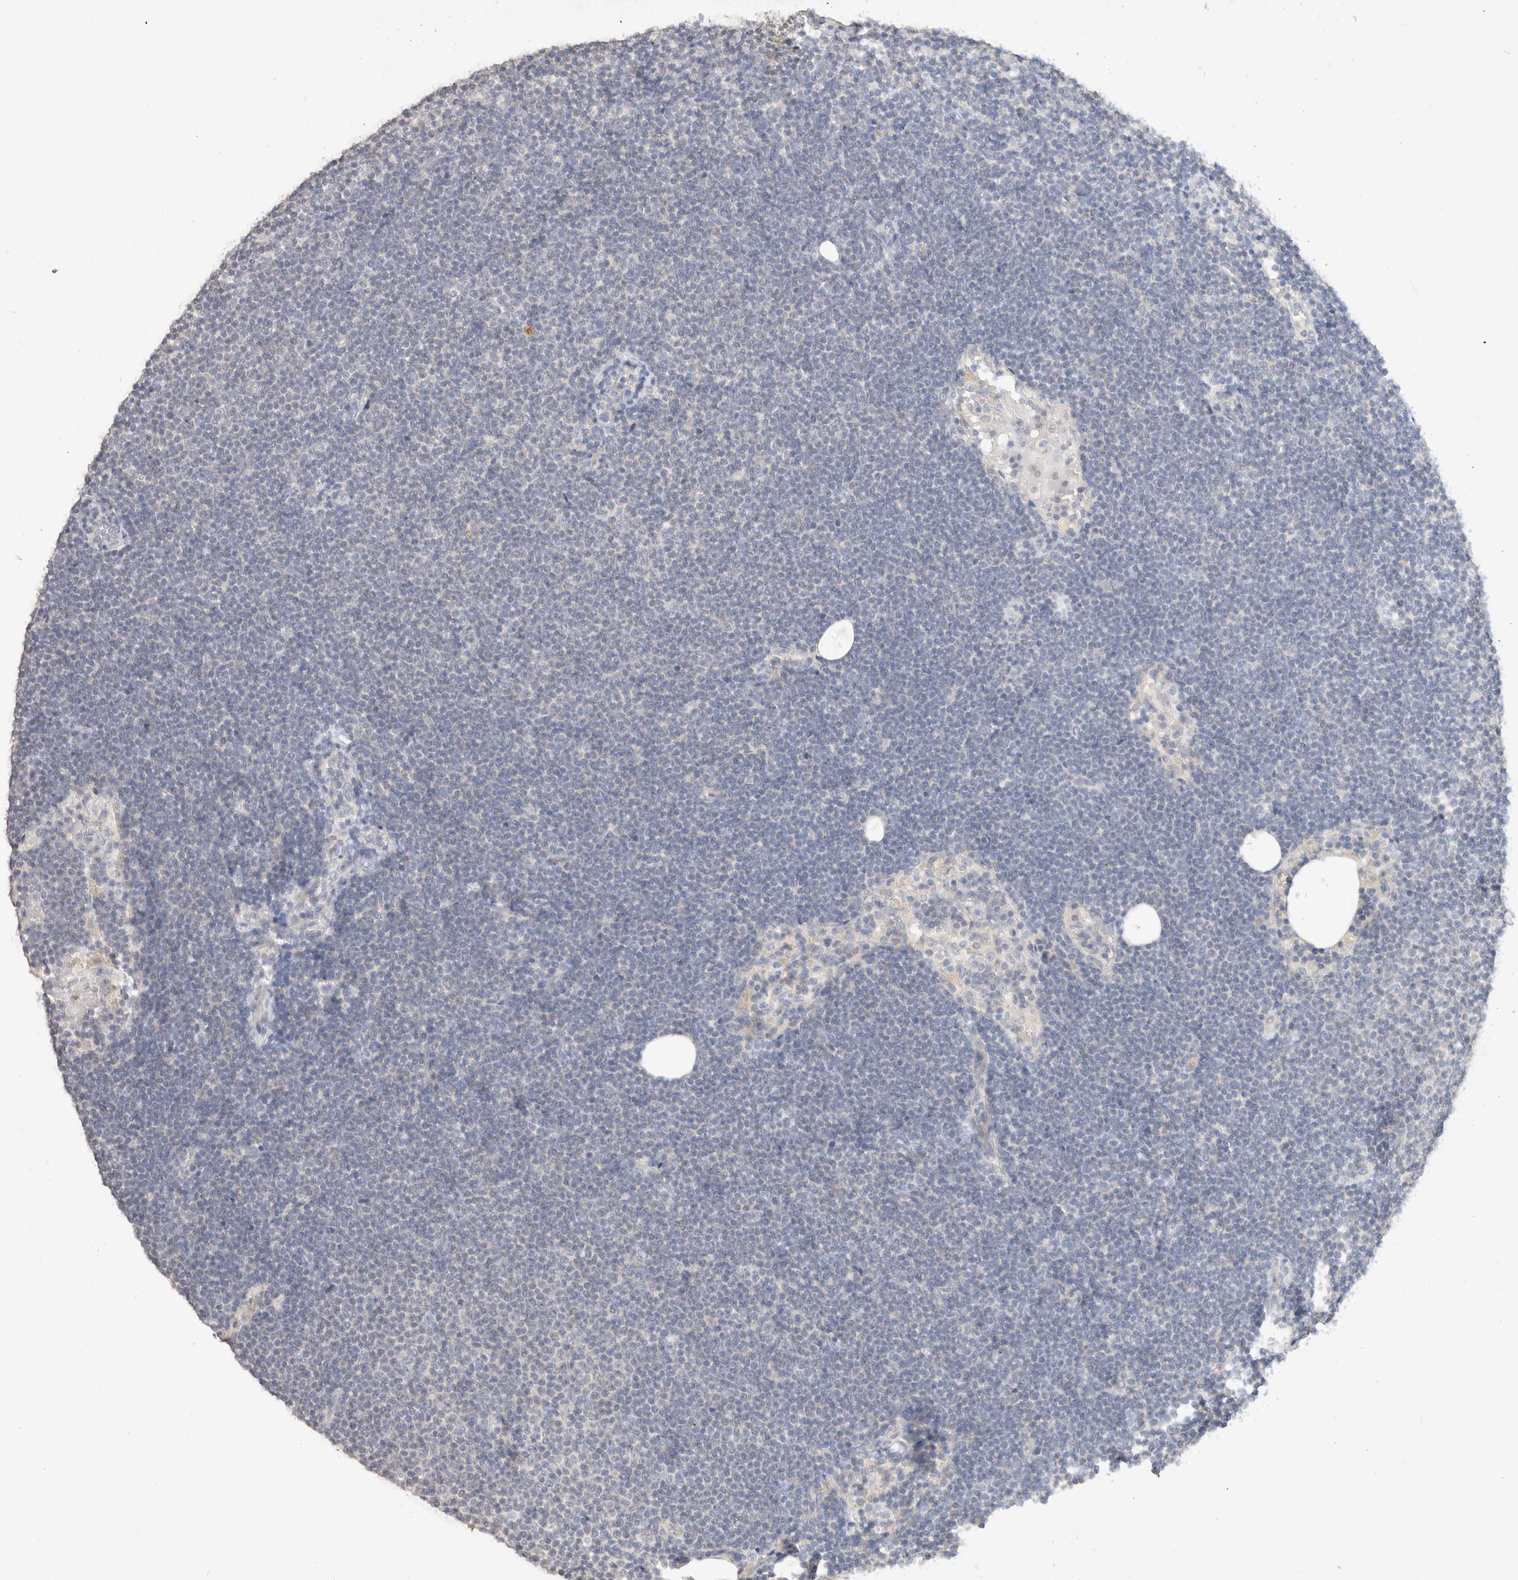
{"staining": {"intensity": "negative", "quantity": "none", "location": "none"}, "tissue": "lymphoma", "cell_type": "Tumor cells", "image_type": "cancer", "snomed": [{"axis": "morphology", "description": "Malignant lymphoma, non-Hodgkin's type, Low grade"}, {"axis": "topography", "description": "Lymph node"}], "caption": "Immunohistochemical staining of lymphoma demonstrates no significant staining in tumor cells.", "gene": "MPP2", "patient": {"sex": "female", "age": 53}}